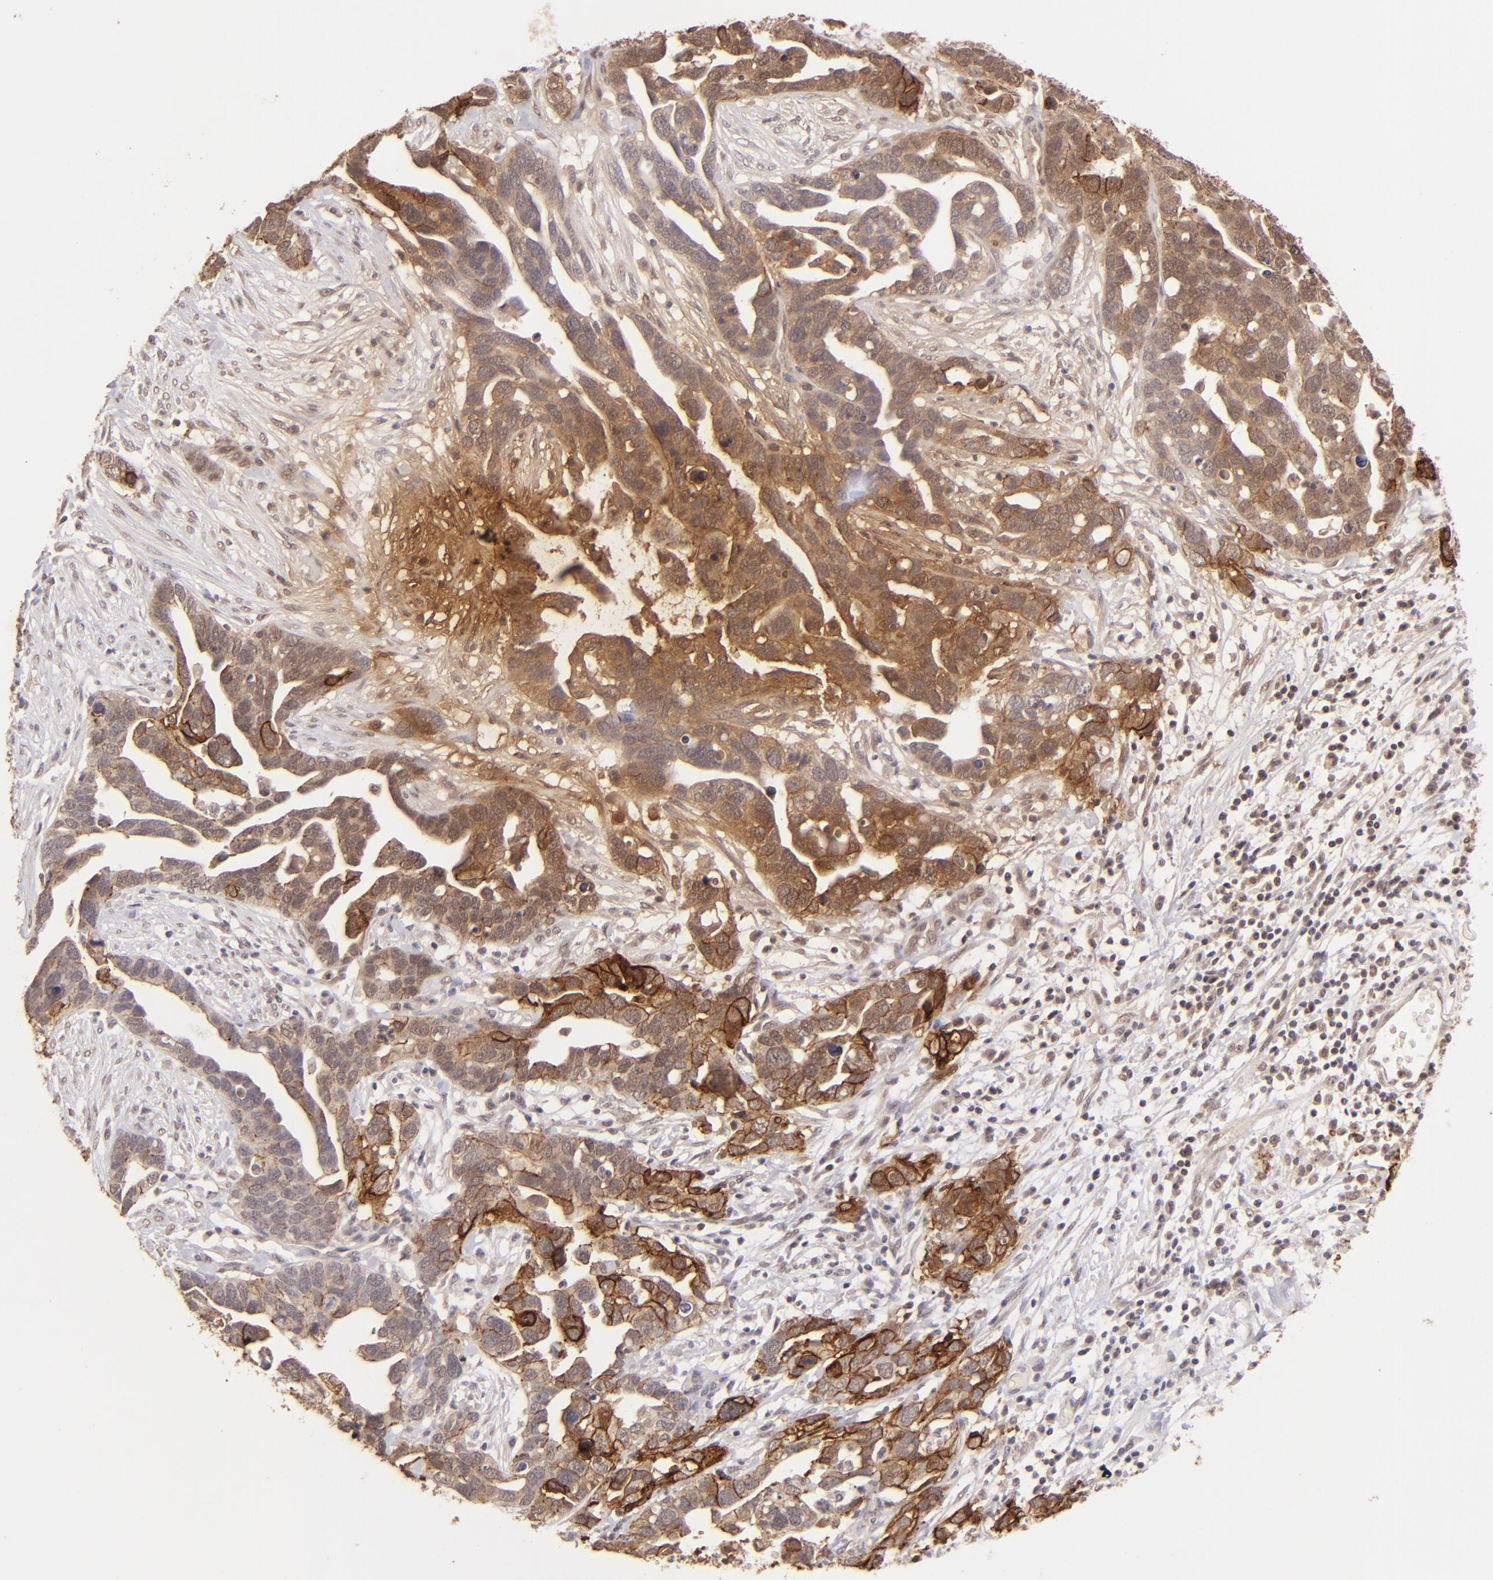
{"staining": {"intensity": "moderate", "quantity": "25%-75%", "location": "cytoplasmic/membranous"}, "tissue": "ovarian cancer", "cell_type": "Tumor cells", "image_type": "cancer", "snomed": [{"axis": "morphology", "description": "Cystadenocarcinoma, serous, NOS"}, {"axis": "topography", "description": "Ovary"}], "caption": "Human ovarian cancer (serous cystadenocarcinoma) stained for a protein (brown) reveals moderate cytoplasmic/membranous positive positivity in approximately 25%-75% of tumor cells.", "gene": "CLDN1", "patient": {"sex": "female", "age": 54}}